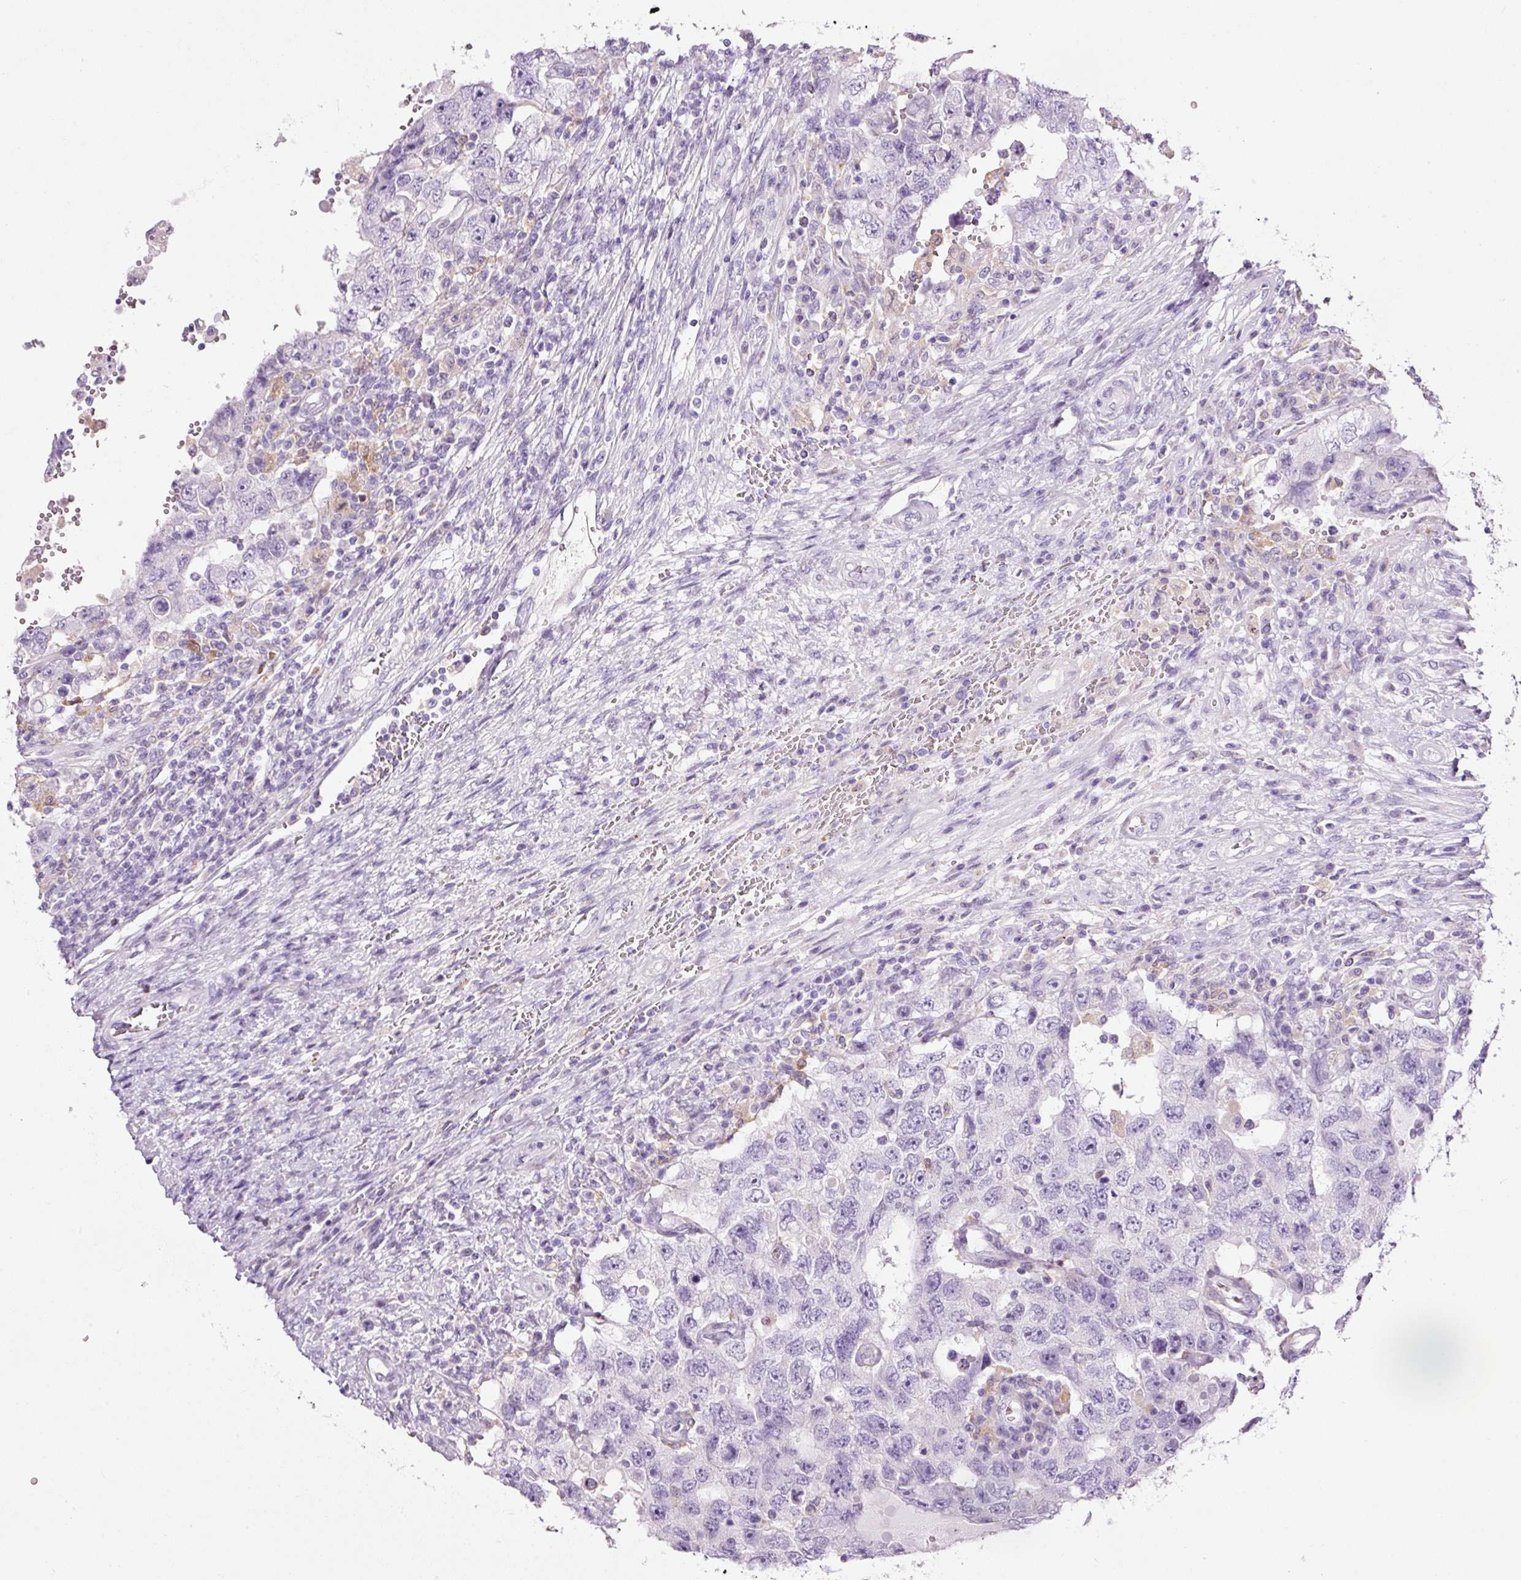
{"staining": {"intensity": "negative", "quantity": "none", "location": "none"}, "tissue": "testis cancer", "cell_type": "Tumor cells", "image_type": "cancer", "snomed": [{"axis": "morphology", "description": "Carcinoma, Embryonal, NOS"}, {"axis": "topography", "description": "Testis"}], "caption": "The immunohistochemistry image has no significant staining in tumor cells of testis embryonal carcinoma tissue.", "gene": "SRC", "patient": {"sex": "male", "age": 26}}